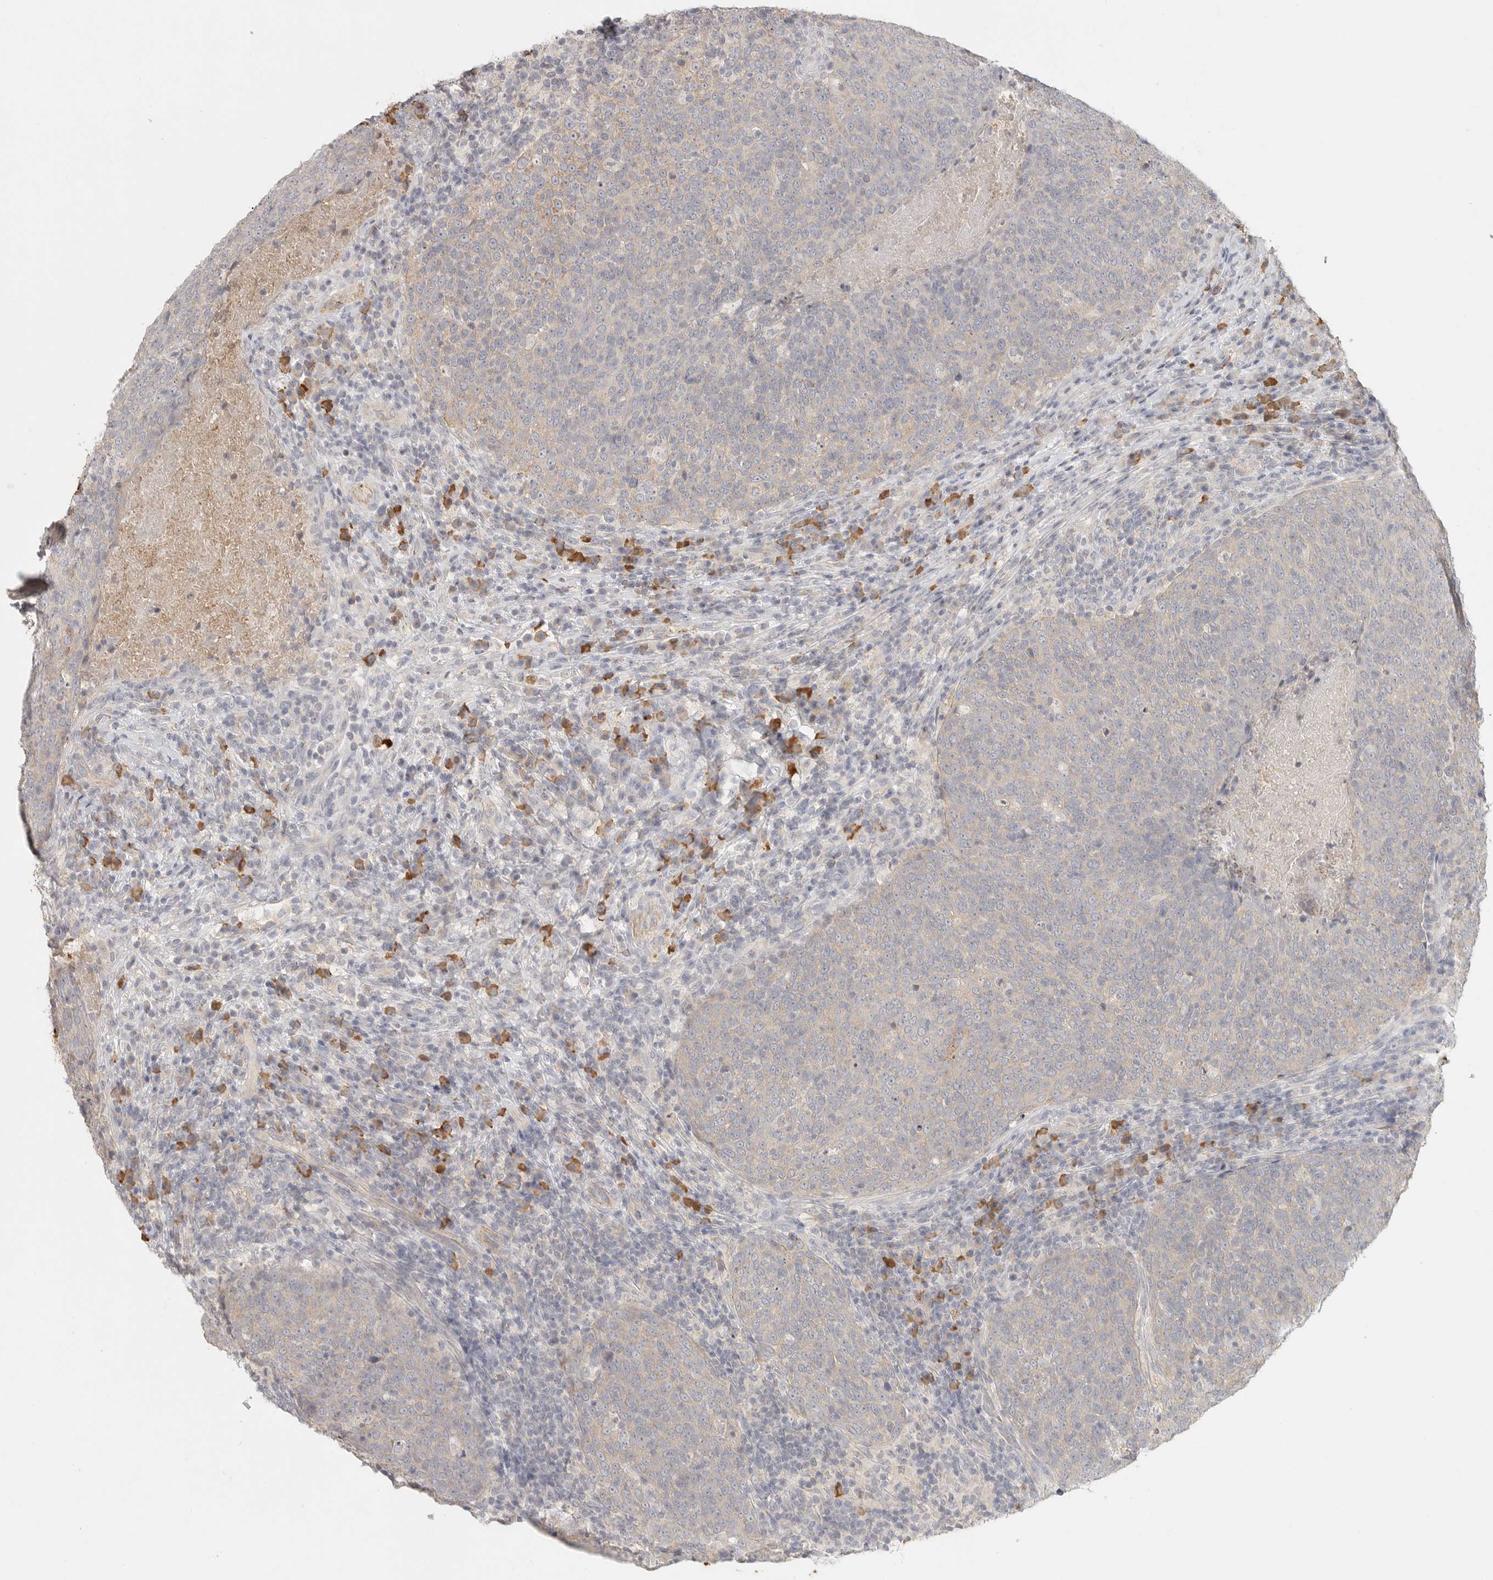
{"staining": {"intensity": "weak", "quantity": "25%-75%", "location": "cytoplasmic/membranous"}, "tissue": "head and neck cancer", "cell_type": "Tumor cells", "image_type": "cancer", "snomed": [{"axis": "morphology", "description": "Squamous cell carcinoma, NOS"}, {"axis": "morphology", "description": "Squamous cell carcinoma, metastatic, NOS"}, {"axis": "topography", "description": "Lymph node"}, {"axis": "topography", "description": "Head-Neck"}], "caption": "Protein staining of squamous cell carcinoma (head and neck) tissue reveals weak cytoplasmic/membranous expression in approximately 25%-75% of tumor cells.", "gene": "SLC25A36", "patient": {"sex": "male", "age": 62}}